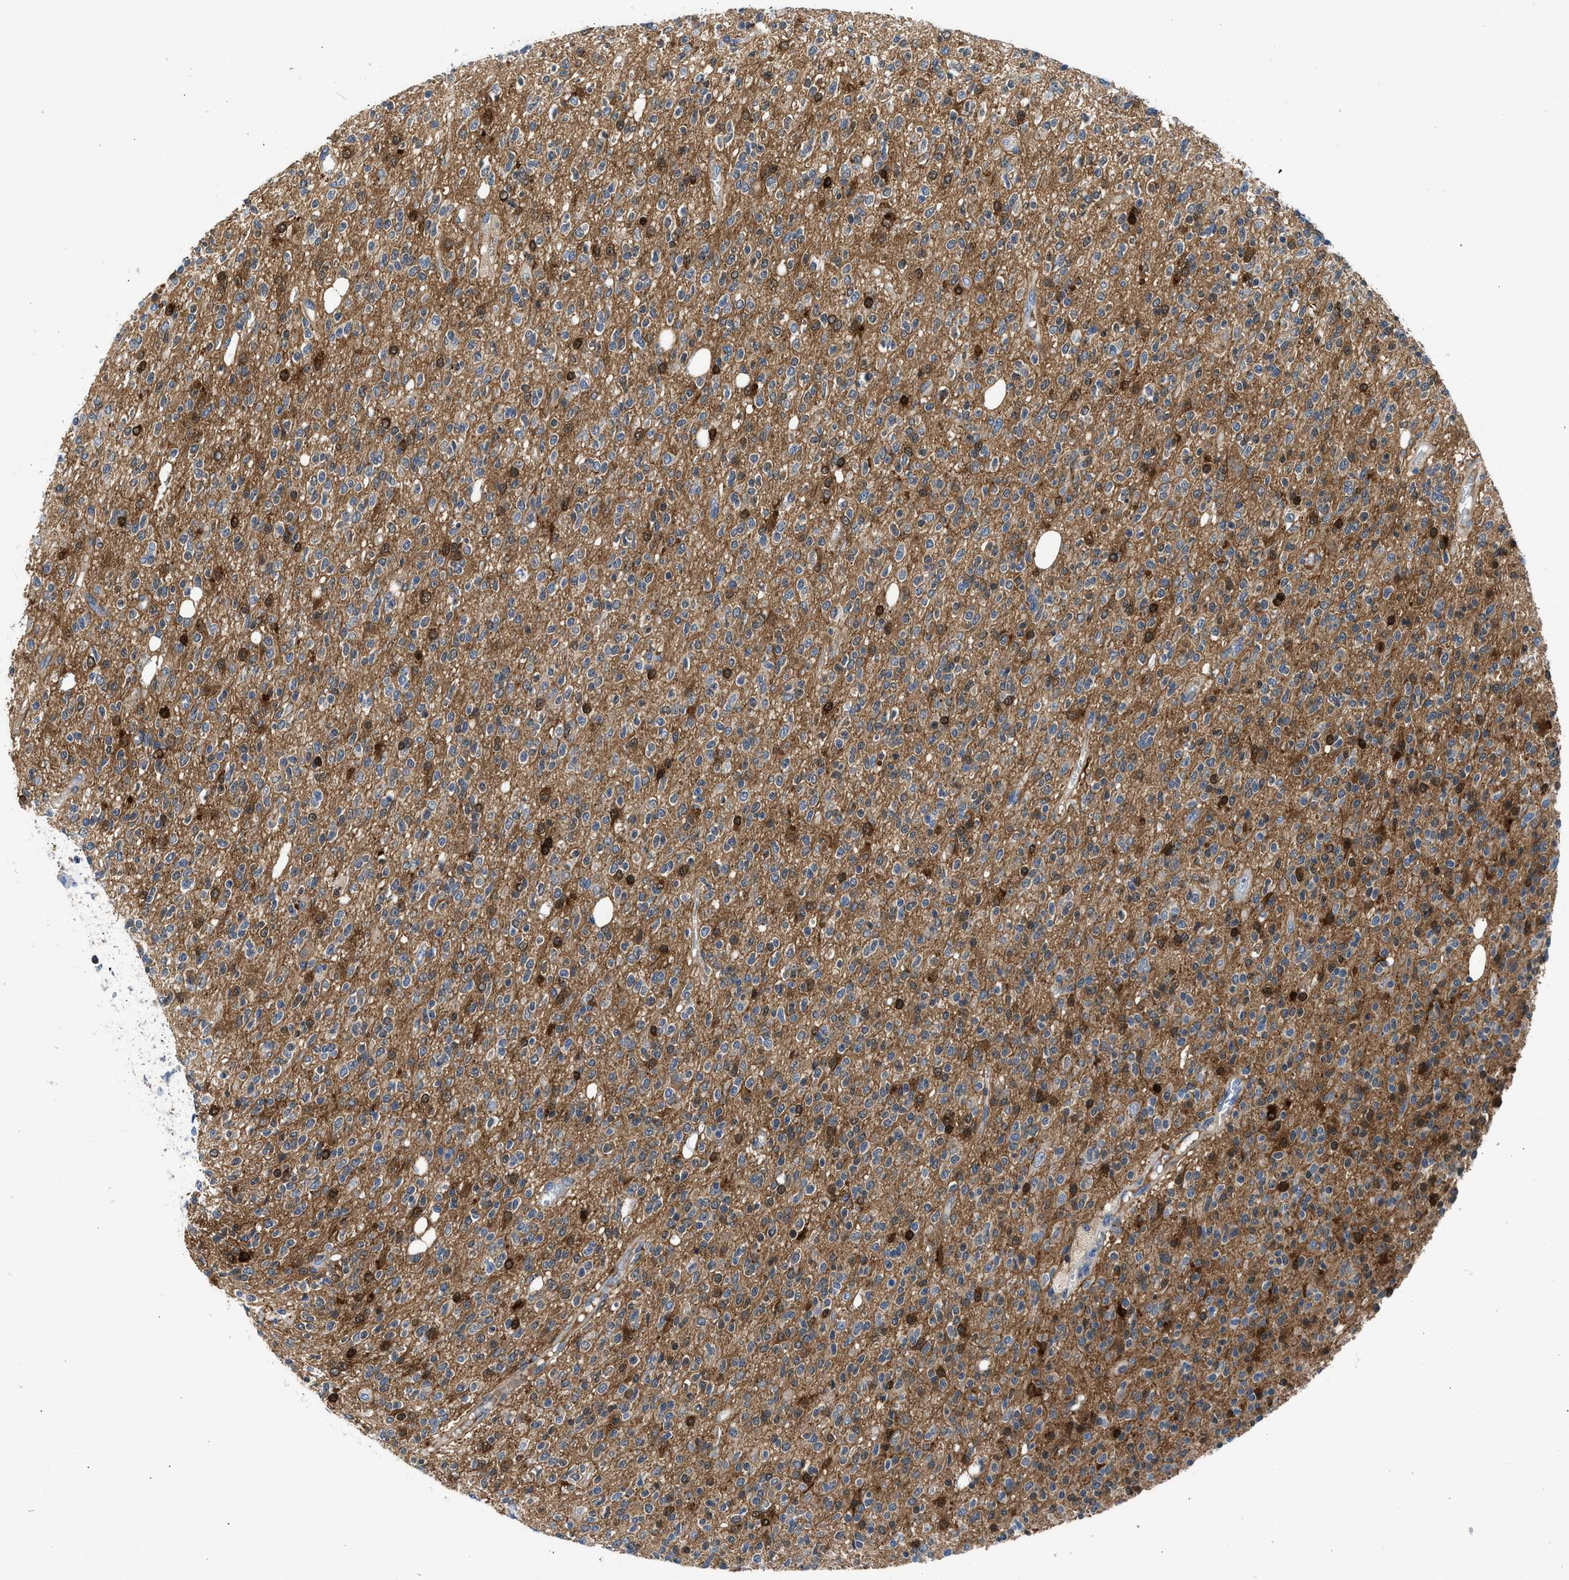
{"staining": {"intensity": "strong", "quantity": "<25%", "location": "cytoplasmic/membranous,nuclear"}, "tissue": "glioma", "cell_type": "Tumor cells", "image_type": "cancer", "snomed": [{"axis": "morphology", "description": "Glioma, malignant, High grade"}, {"axis": "topography", "description": "Brain"}], "caption": "This micrograph reveals malignant glioma (high-grade) stained with immunohistochemistry to label a protein in brown. The cytoplasmic/membranous and nuclear of tumor cells show strong positivity for the protein. Nuclei are counter-stained blue.", "gene": "CBR1", "patient": {"sex": "male", "age": 34}}